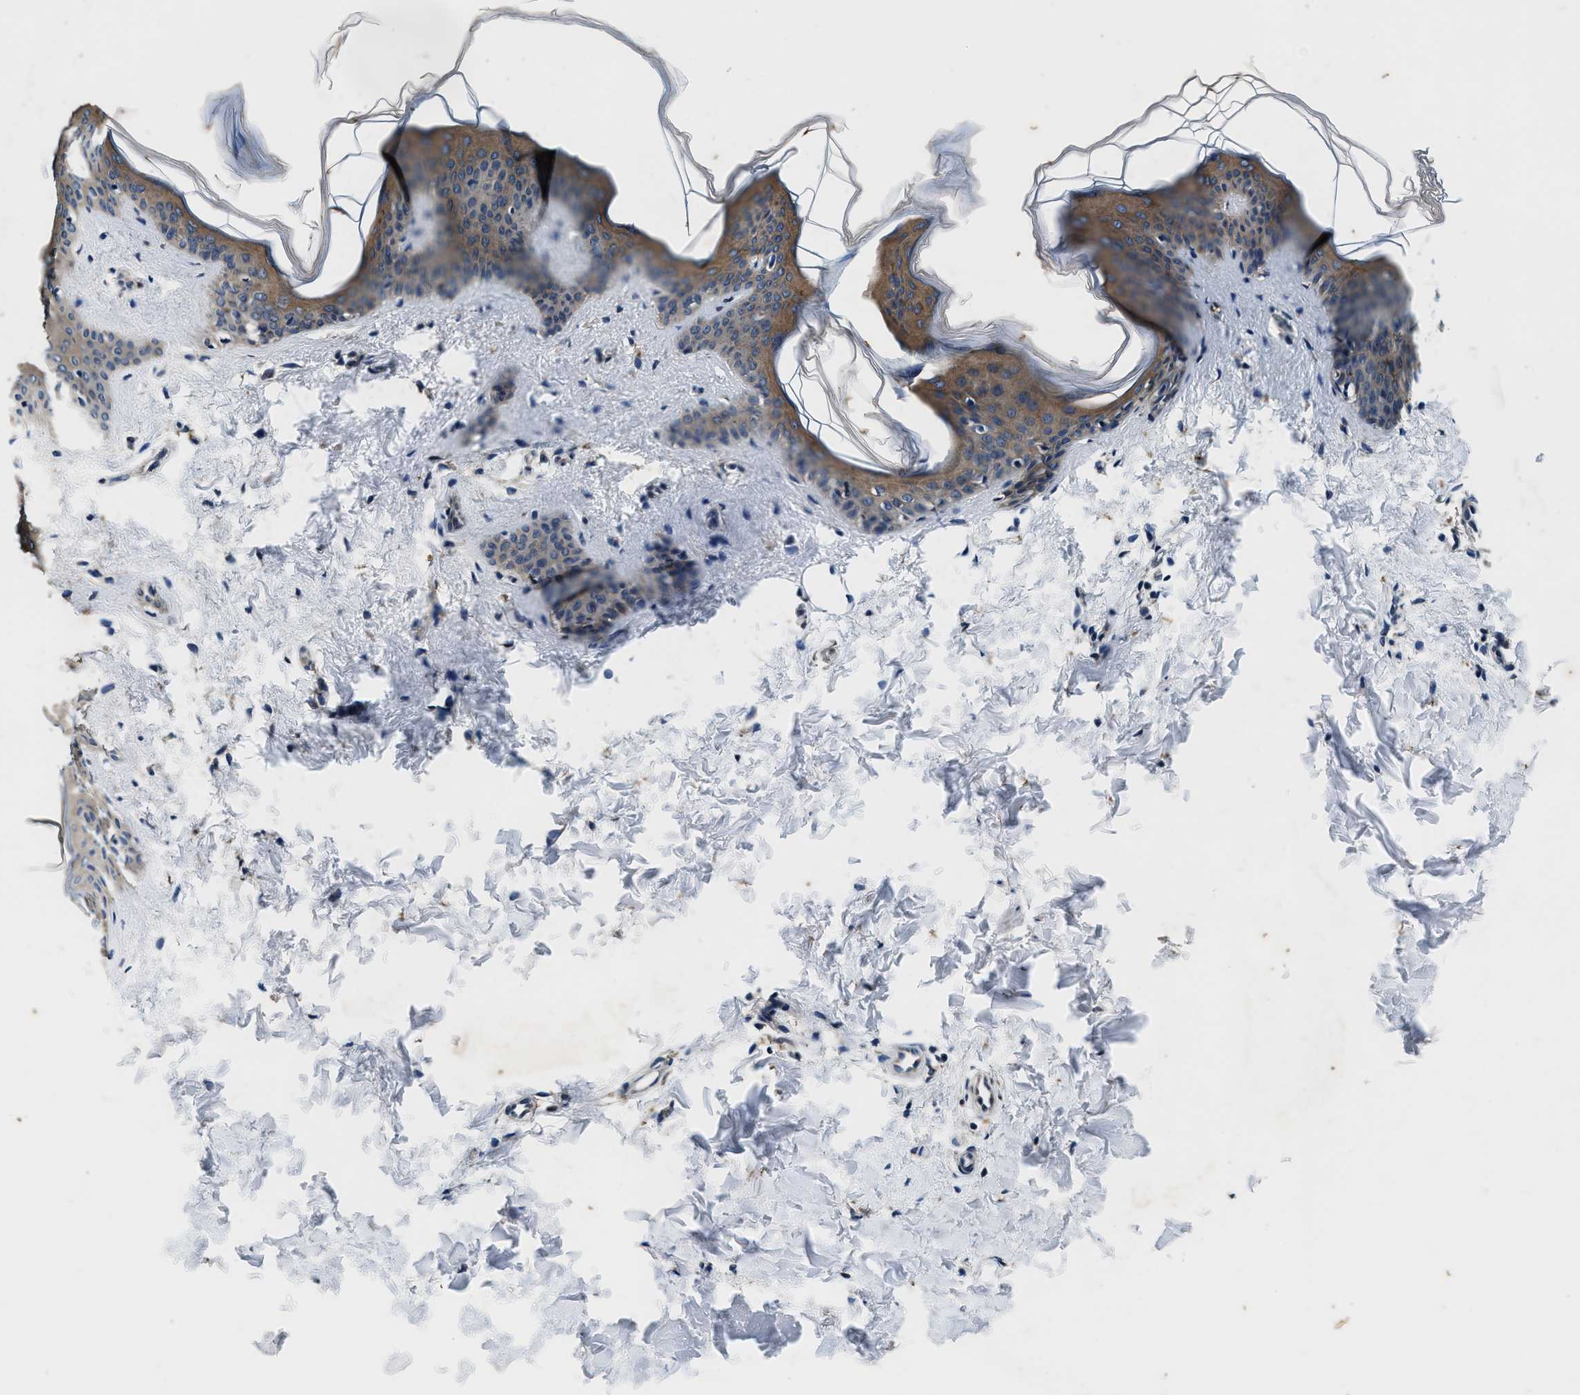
{"staining": {"intensity": "negative", "quantity": "none", "location": "none"}, "tissue": "skin", "cell_type": "Fibroblasts", "image_type": "normal", "snomed": [{"axis": "morphology", "description": "Normal tissue, NOS"}, {"axis": "topography", "description": "Skin"}], "caption": "A high-resolution histopathology image shows IHC staining of benign skin, which shows no significant expression in fibroblasts. (DAB immunohistochemistry (IHC), high magnification).", "gene": "PI4KB", "patient": {"sex": "female", "age": 17}}